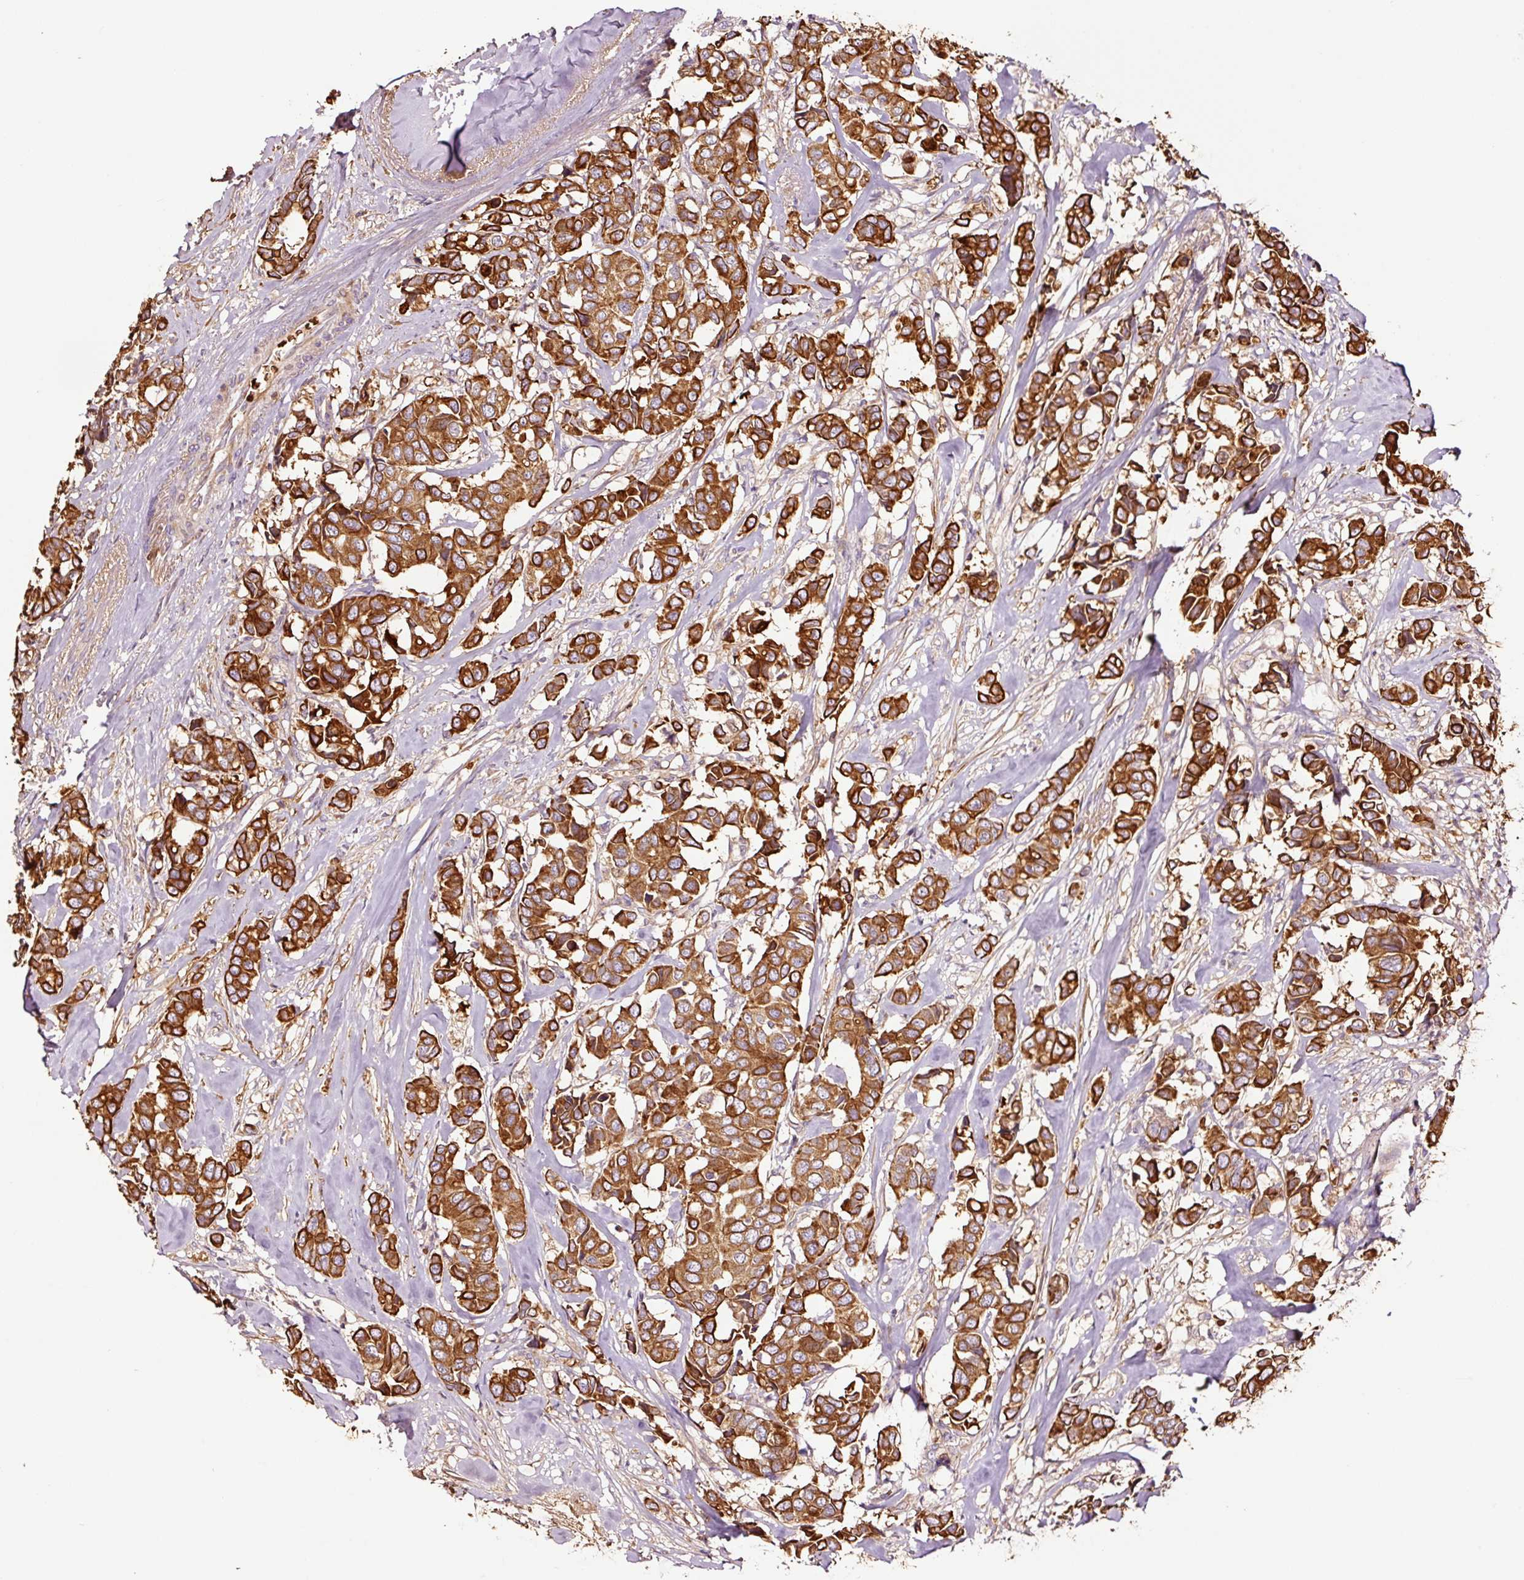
{"staining": {"intensity": "strong", "quantity": ">75%", "location": "cytoplasmic/membranous"}, "tissue": "breast cancer", "cell_type": "Tumor cells", "image_type": "cancer", "snomed": [{"axis": "morphology", "description": "Duct carcinoma"}, {"axis": "topography", "description": "Breast"}], "caption": "Infiltrating ductal carcinoma (breast) stained with a brown dye demonstrates strong cytoplasmic/membranous positive positivity in approximately >75% of tumor cells.", "gene": "PGLYRP2", "patient": {"sex": "female", "age": 87}}